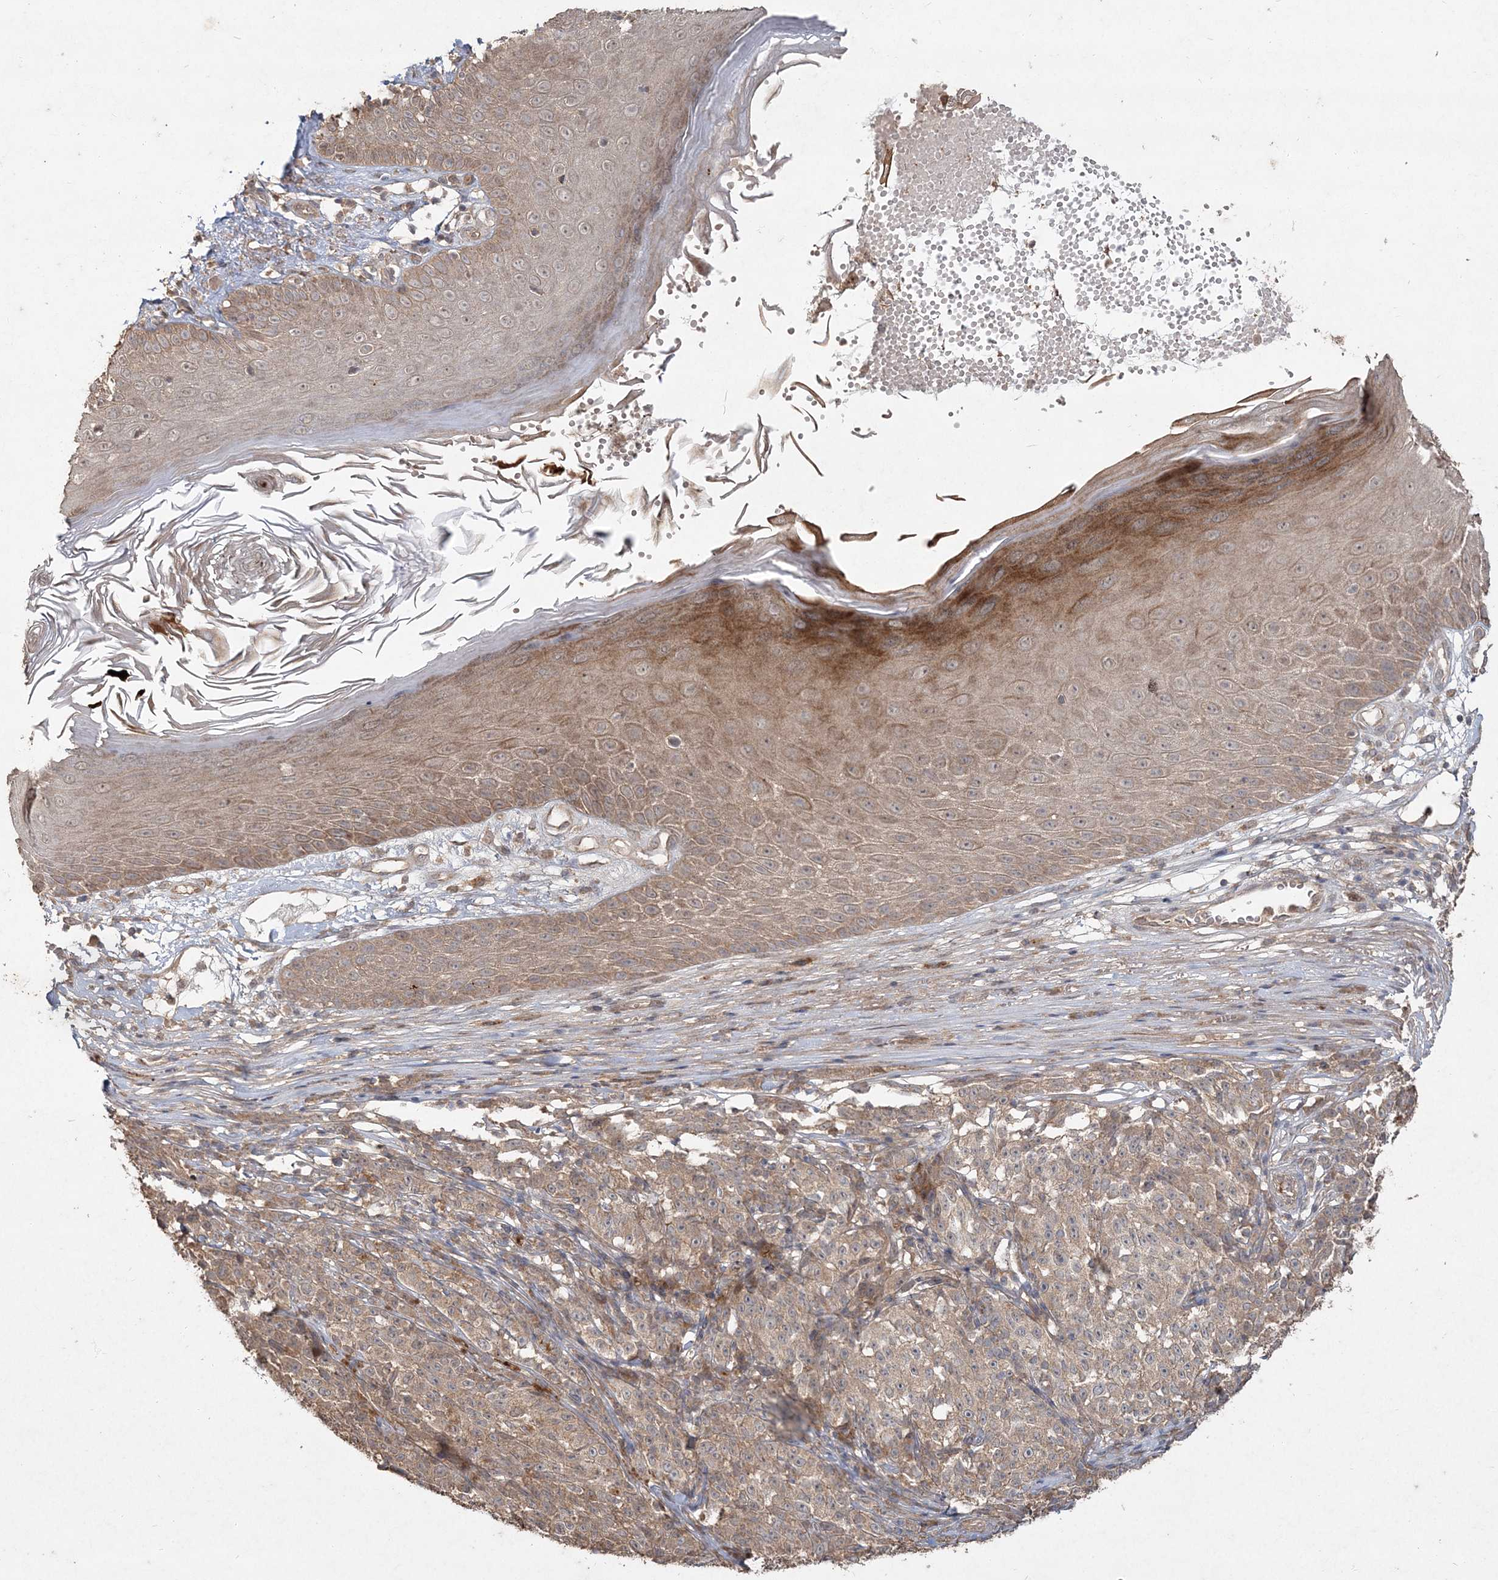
{"staining": {"intensity": "weak", "quantity": "25%-75%", "location": "cytoplasmic/membranous"}, "tissue": "melanoma", "cell_type": "Tumor cells", "image_type": "cancer", "snomed": [{"axis": "morphology", "description": "Malignant melanoma, NOS"}, {"axis": "topography", "description": "Skin"}], "caption": "There is low levels of weak cytoplasmic/membranous expression in tumor cells of melanoma, as demonstrated by immunohistochemical staining (brown color).", "gene": "SPRY1", "patient": {"sex": "female", "age": 82}}